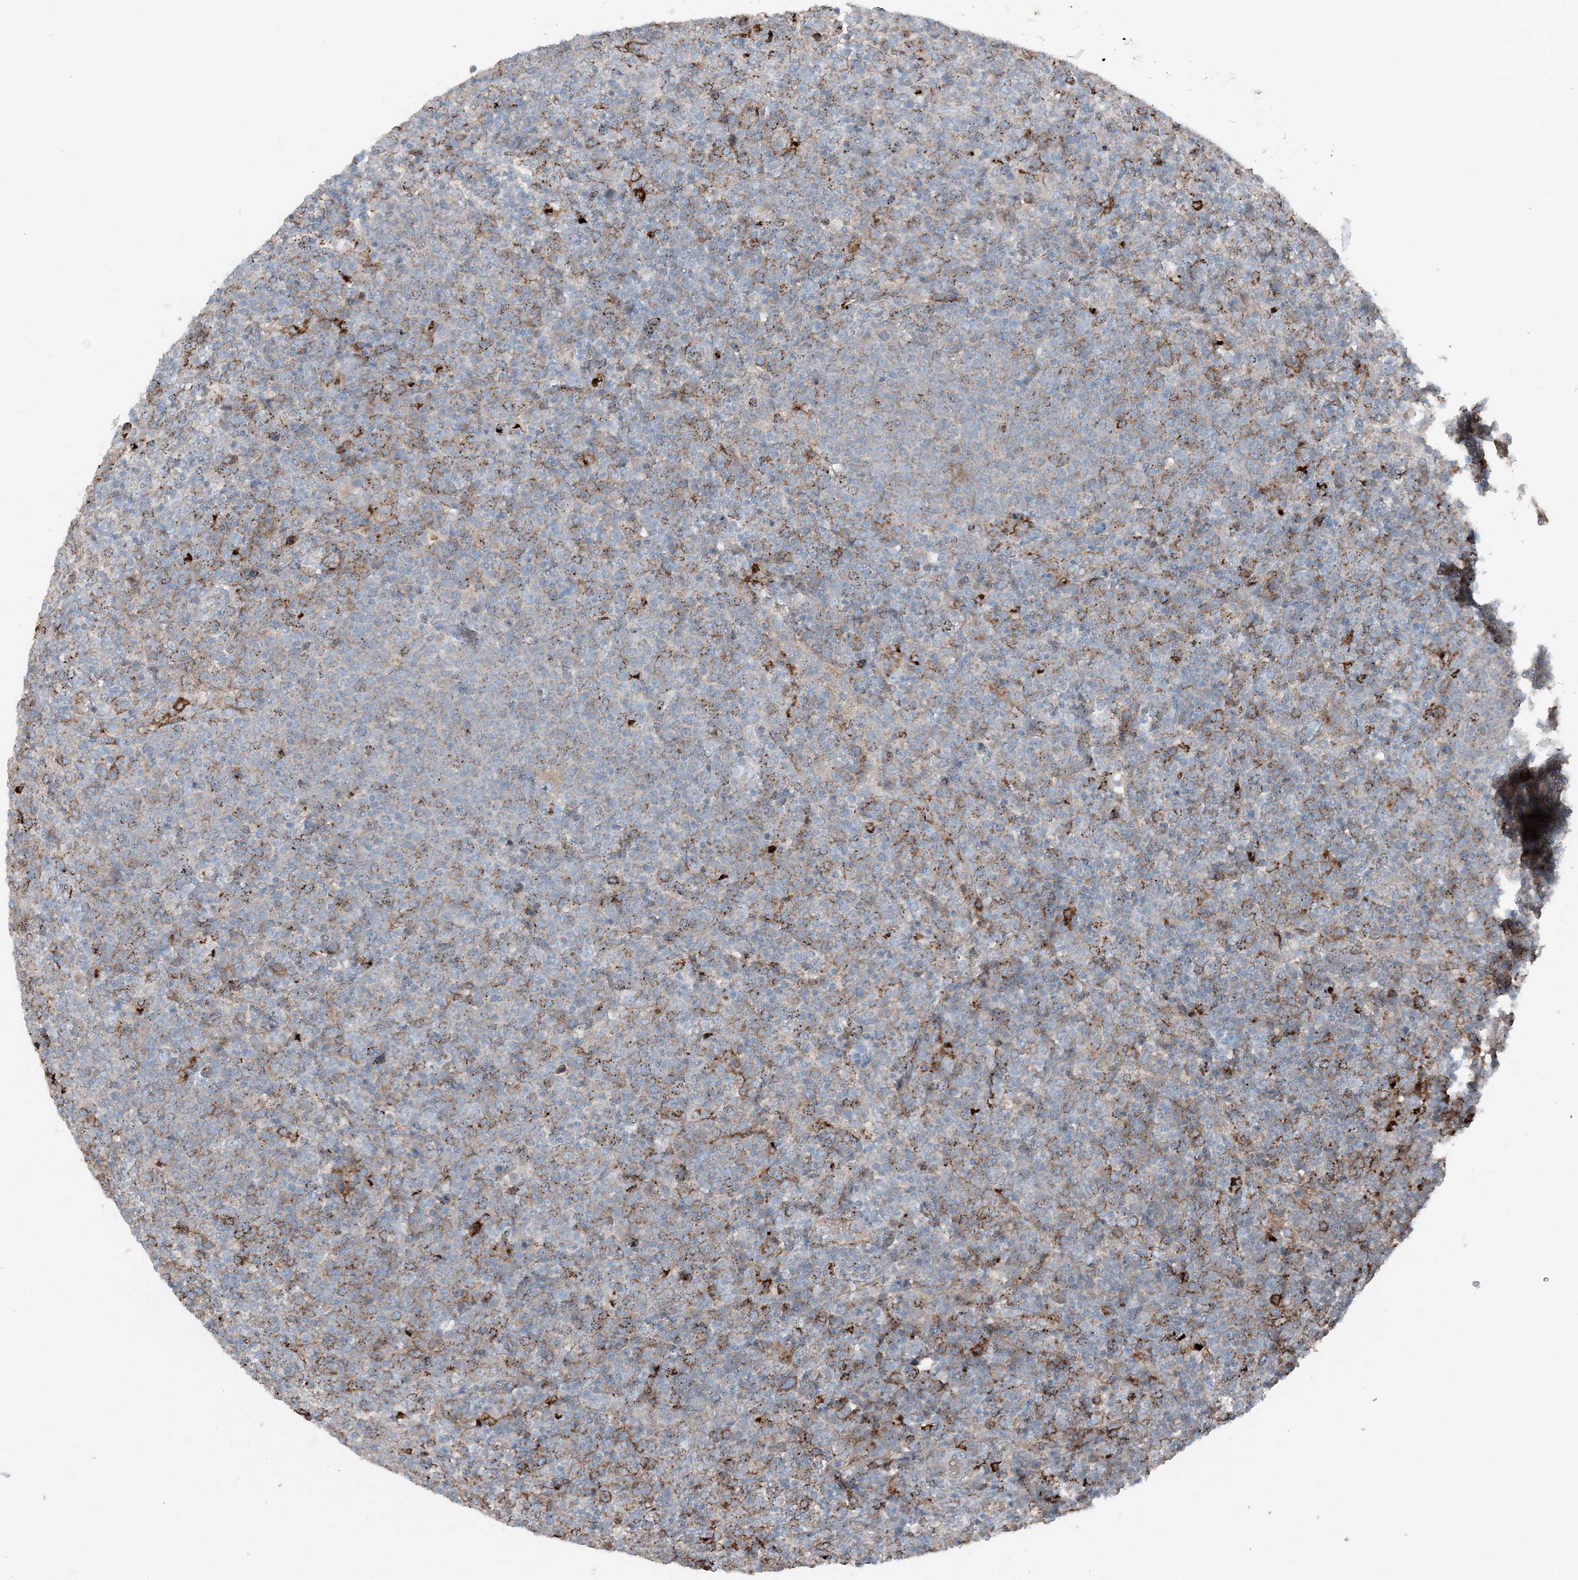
{"staining": {"intensity": "moderate", "quantity": "<25%", "location": "cytoplasmic/membranous"}, "tissue": "lymphoma", "cell_type": "Tumor cells", "image_type": "cancer", "snomed": [{"axis": "morphology", "description": "Malignant lymphoma, non-Hodgkin's type, High grade"}, {"axis": "topography", "description": "Lymph node"}], "caption": "Moderate cytoplasmic/membranous positivity is identified in about <25% of tumor cells in malignant lymphoma, non-Hodgkin's type (high-grade).", "gene": "KY", "patient": {"sex": "male", "age": 61}}